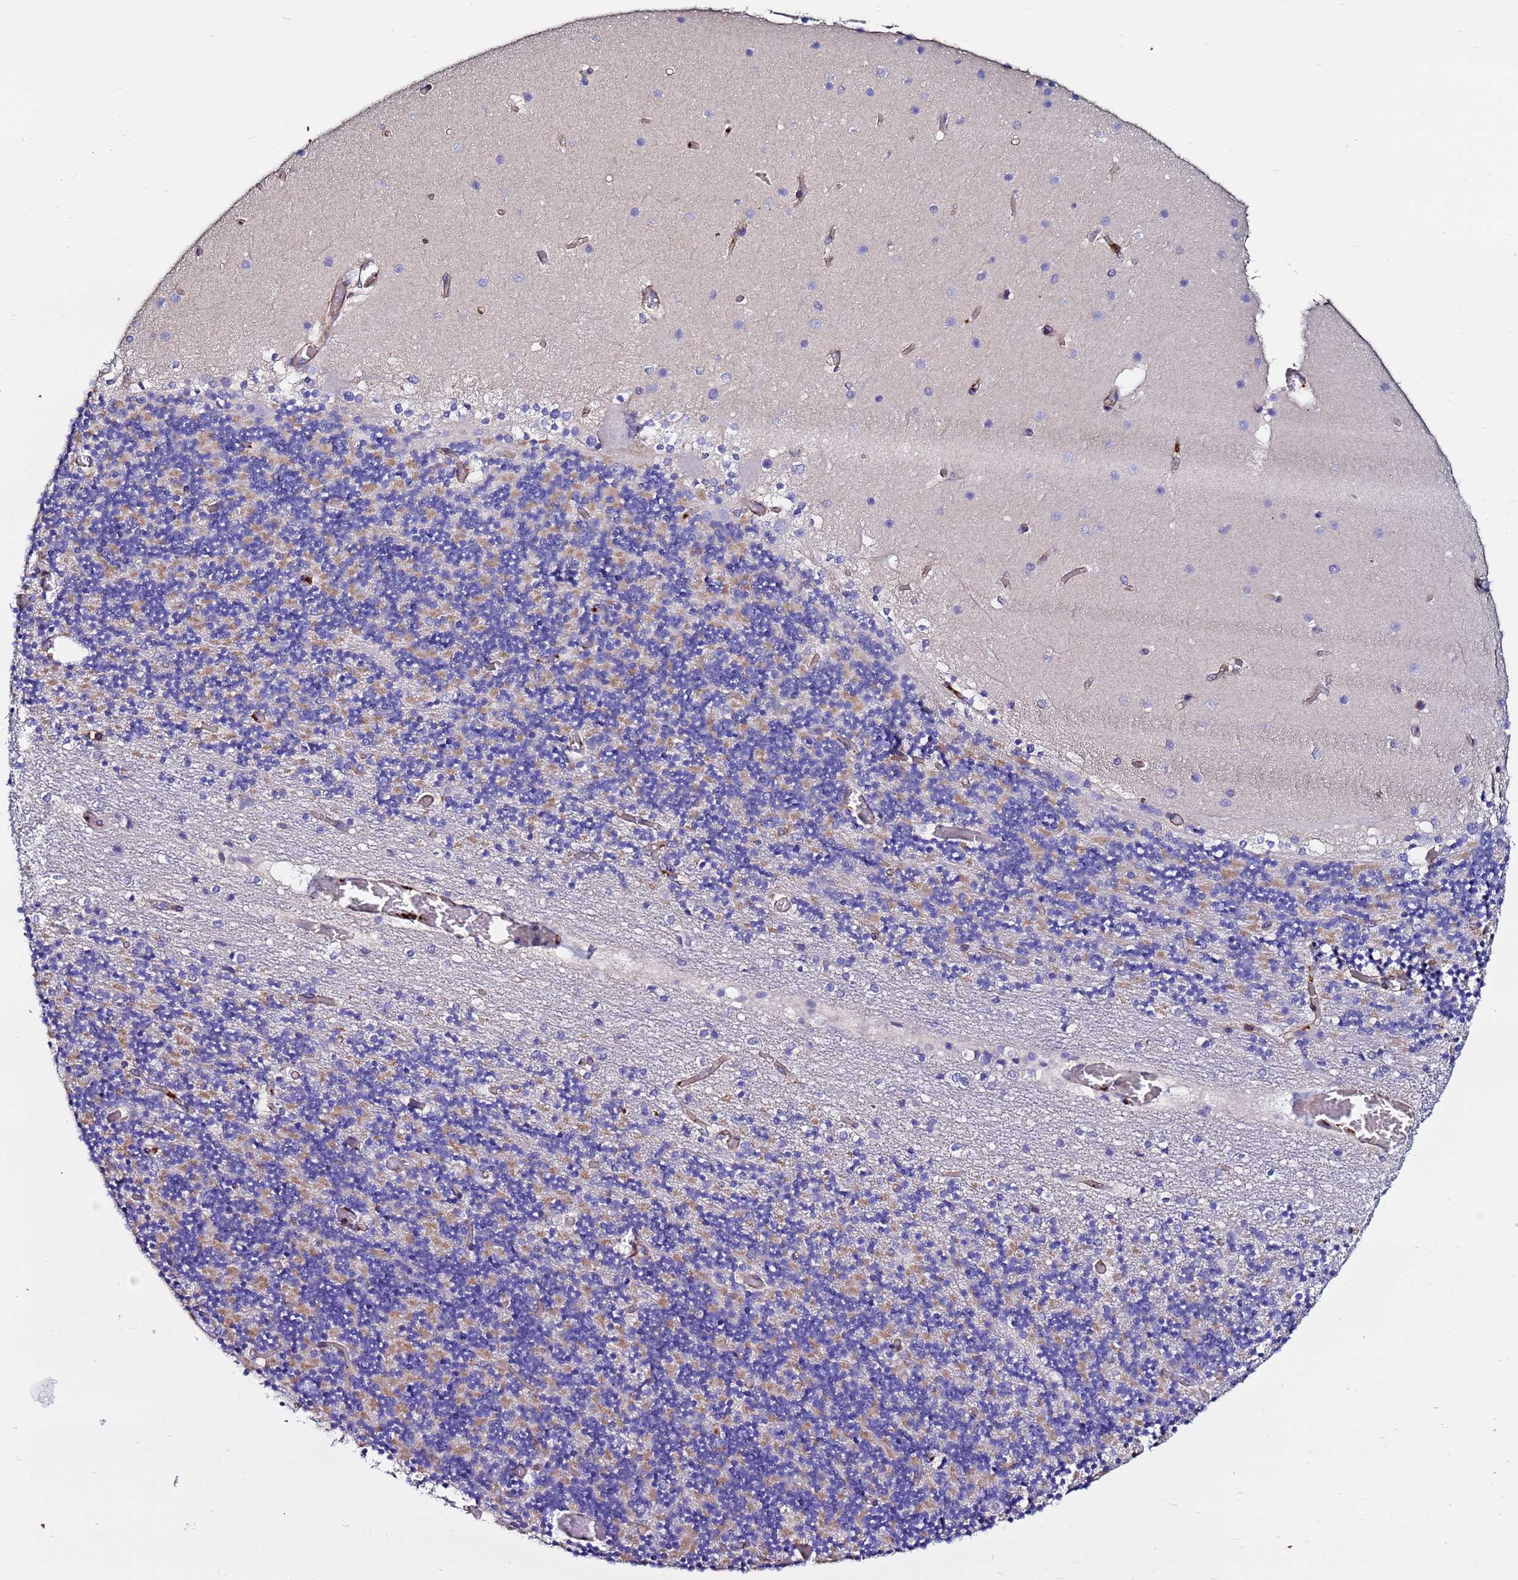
{"staining": {"intensity": "negative", "quantity": "none", "location": "none"}, "tissue": "cerebellum", "cell_type": "Cells in granular layer", "image_type": "normal", "snomed": [{"axis": "morphology", "description": "Normal tissue, NOS"}, {"axis": "topography", "description": "Cerebellum"}], "caption": "This is a histopathology image of IHC staining of unremarkable cerebellum, which shows no expression in cells in granular layer. (DAB (3,3'-diaminobenzidine) IHC, high magnification).", "gene": "POTEE", "patient": {"sex": "female", "age": 28}}